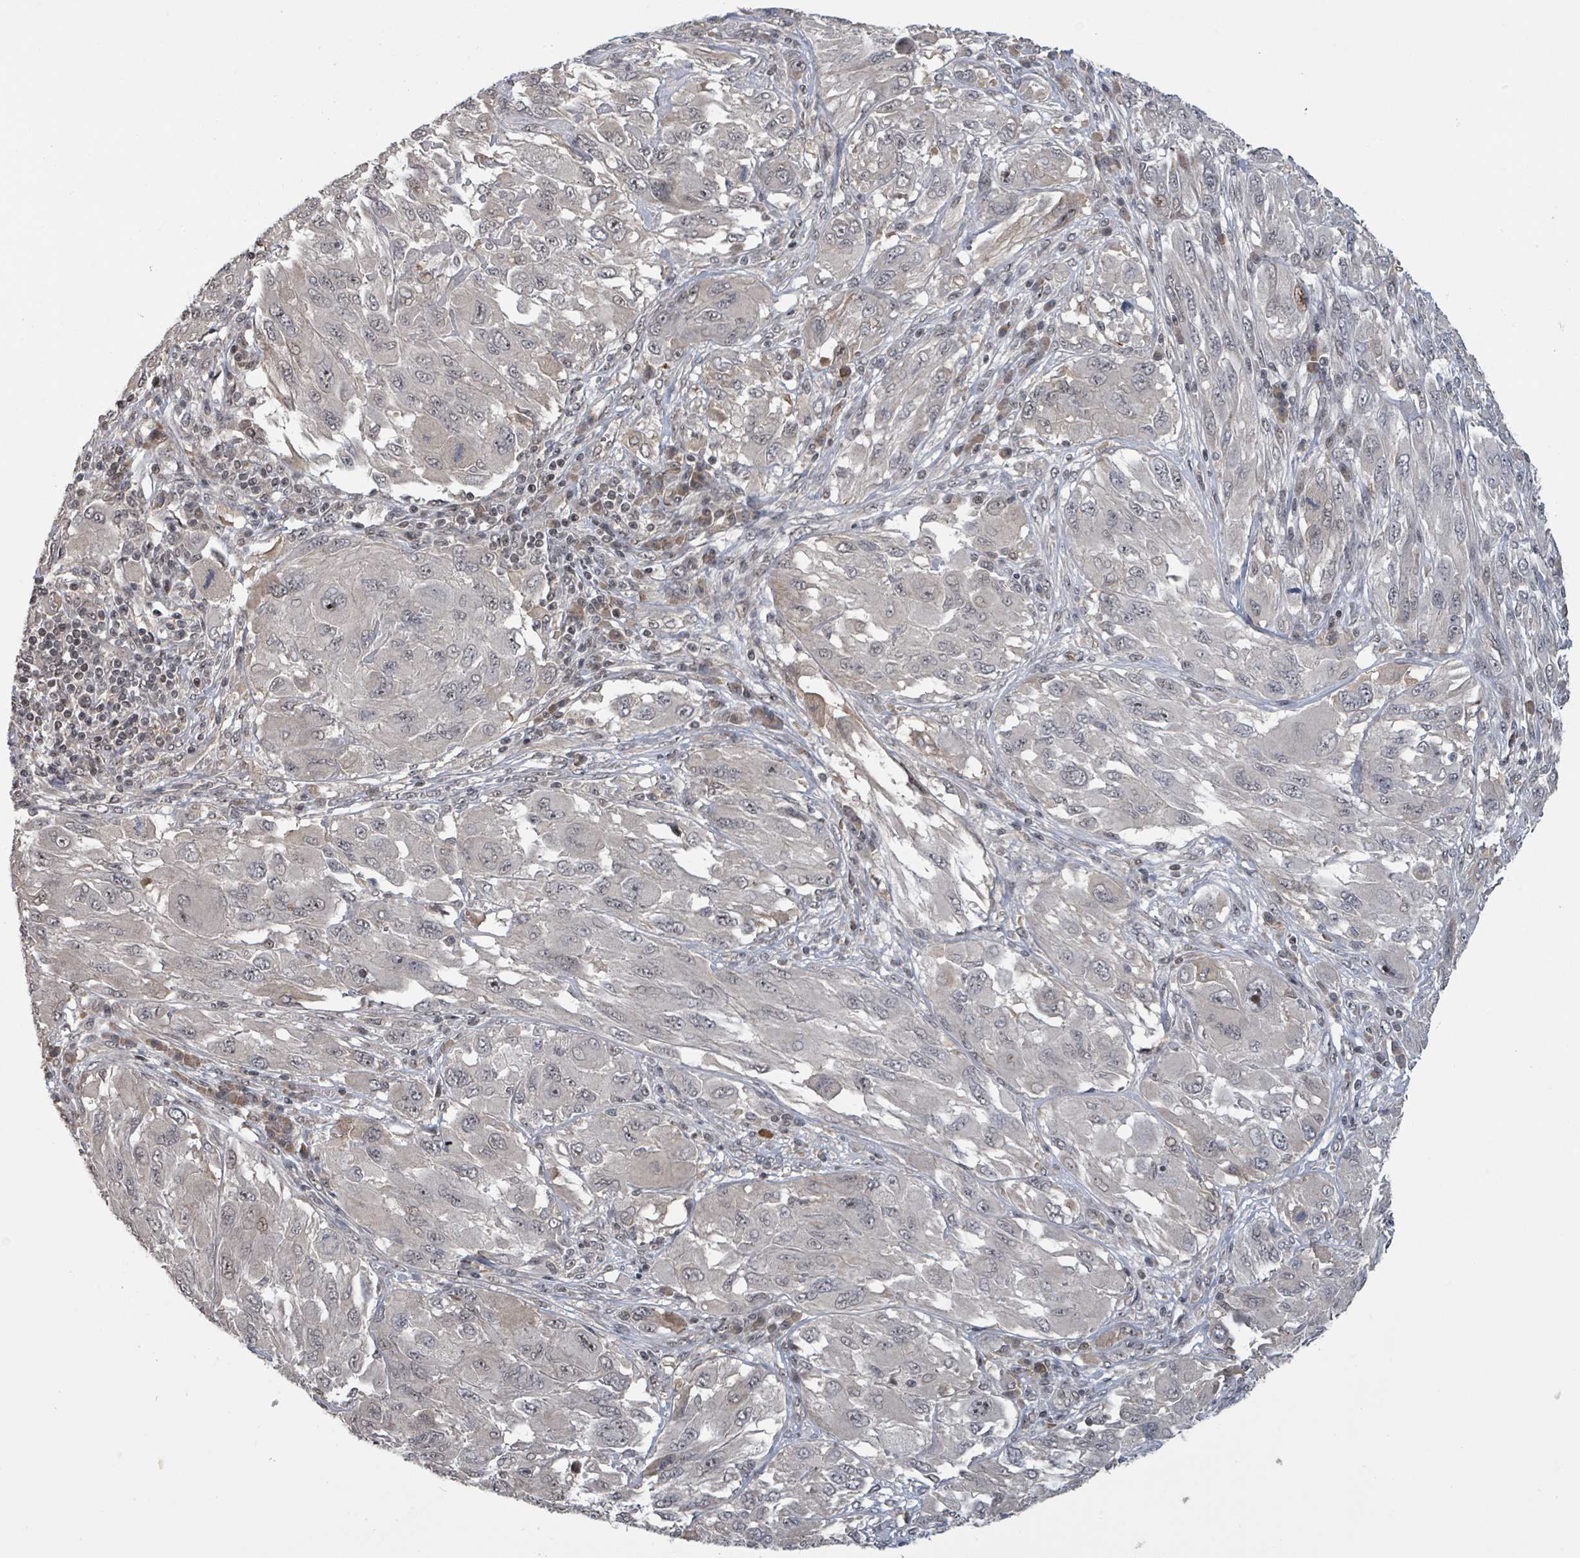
{"staining": {"intensity": "weak", "quantity": "<25%", "location": "nuclear"}, "tissue": "melanoma", "cell_type": "Tumor cells", "image_type": "cancer", "snomed": [{"axis": "morphology", "description": "Malignant melanoma, NOS"}, {"axis": "topography", "description": "Skin"}], "caption": "Tumor cells are negative for brown protein staining in malignant melanoma.", "gene": "ZBTB14", "patient": {"sex": "female", "age": 91}}